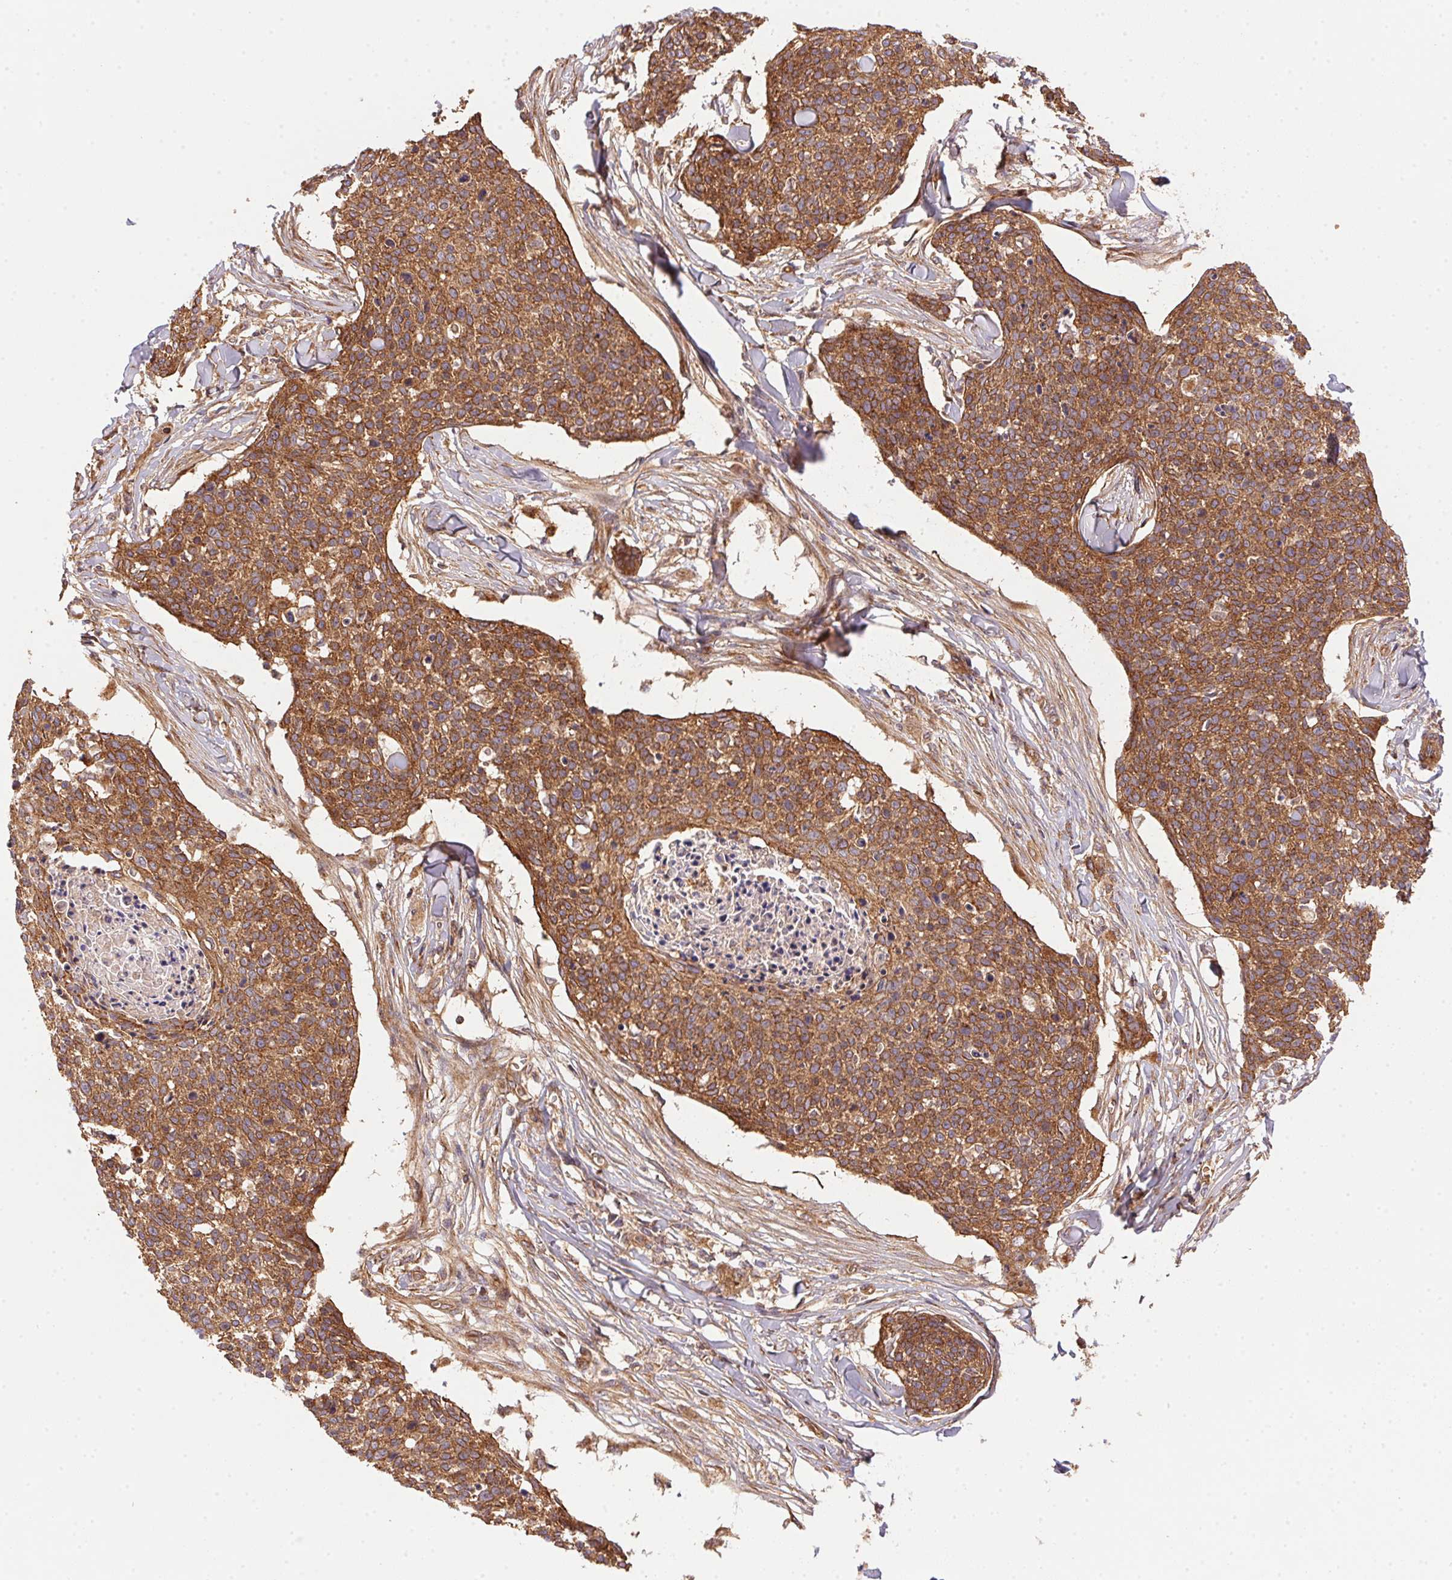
{"staining": {"intensity": "strong", "quantity": ">75%", "location": "cytoplasmic/membranous"}, "tissue": "skin cancer", "cell_type": "Tumor cells", "image_type": "cancer", "snomed": [{"axis": "morphology", "description": "Squamous cell carcinoma, NOS"}, {"axis": "topography", "description": "Skin"}, {"axis": "topography", "description": "Vulva"}], "caption": "Protein expression analysis of human squamous cell carcinoma (skin) reveals strong cytoplasmic/membranous positivity in about >75% of tumor cells. (DAB (3,3'-diaminobenzidine) IHC with brightfield microscopy, high magnification).", "gene": "USE1", "patient": {"sex": "female", "age": 75}}